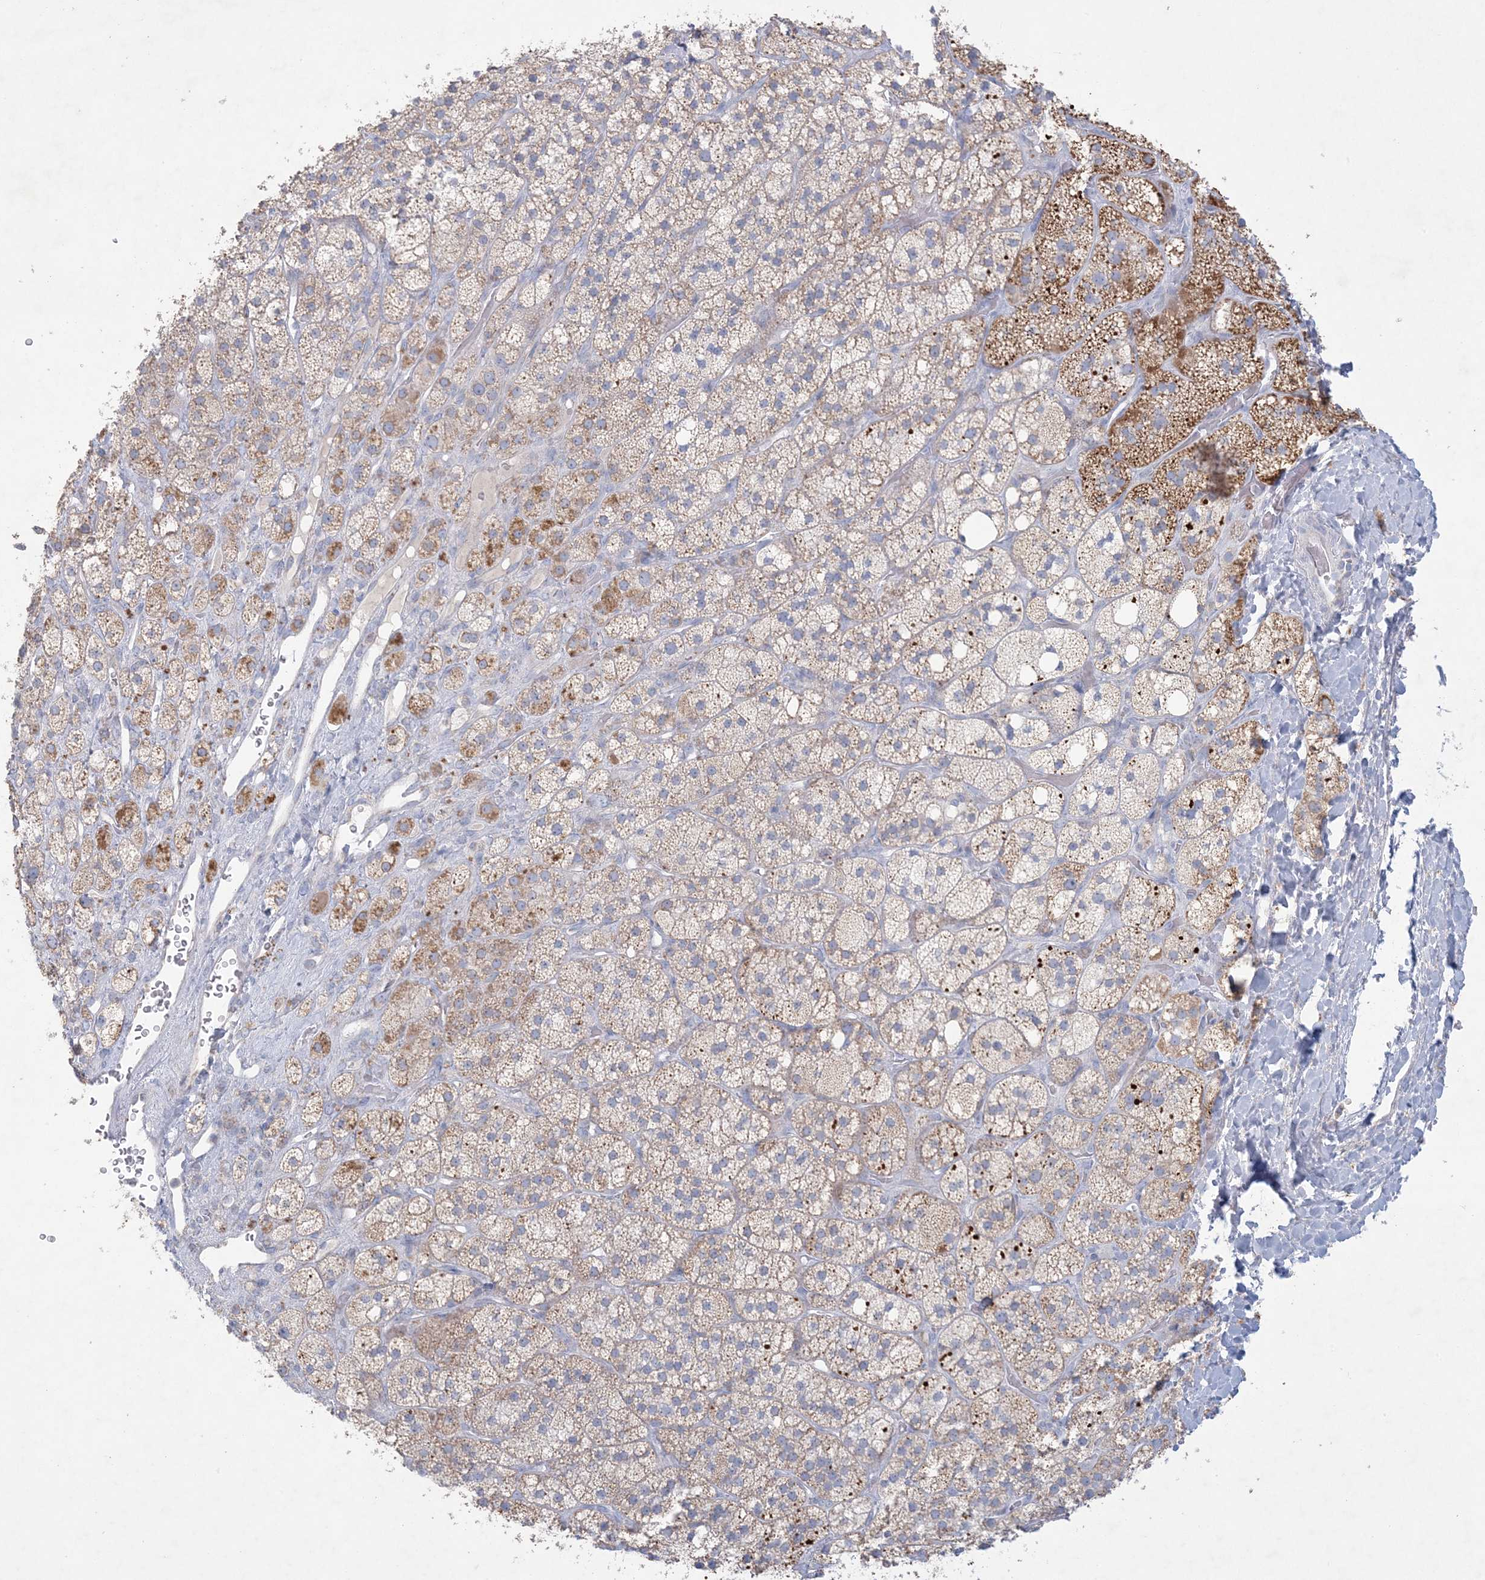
{"staining": {"intensity": "strong", "quantity": "<25%", "location": "cytoplasmic/membranous"}, "tissue": "adrenal gland", "cell_type": "Glandular cells", "image_type": "normal", "snomed": [{"axis": "morphology", "description": "Normal tissue, NOS"}, {"axis": "topography", "description": "Adrenal gland"}], "caption": "IHC of unremarkable human adrenal gland displays medium levels of strong cytoplasmic/membranous positivity in approximately <25% of glandular cells.", "gene": "KCTD6", "patient": {"sex": "male", "age": 61}}